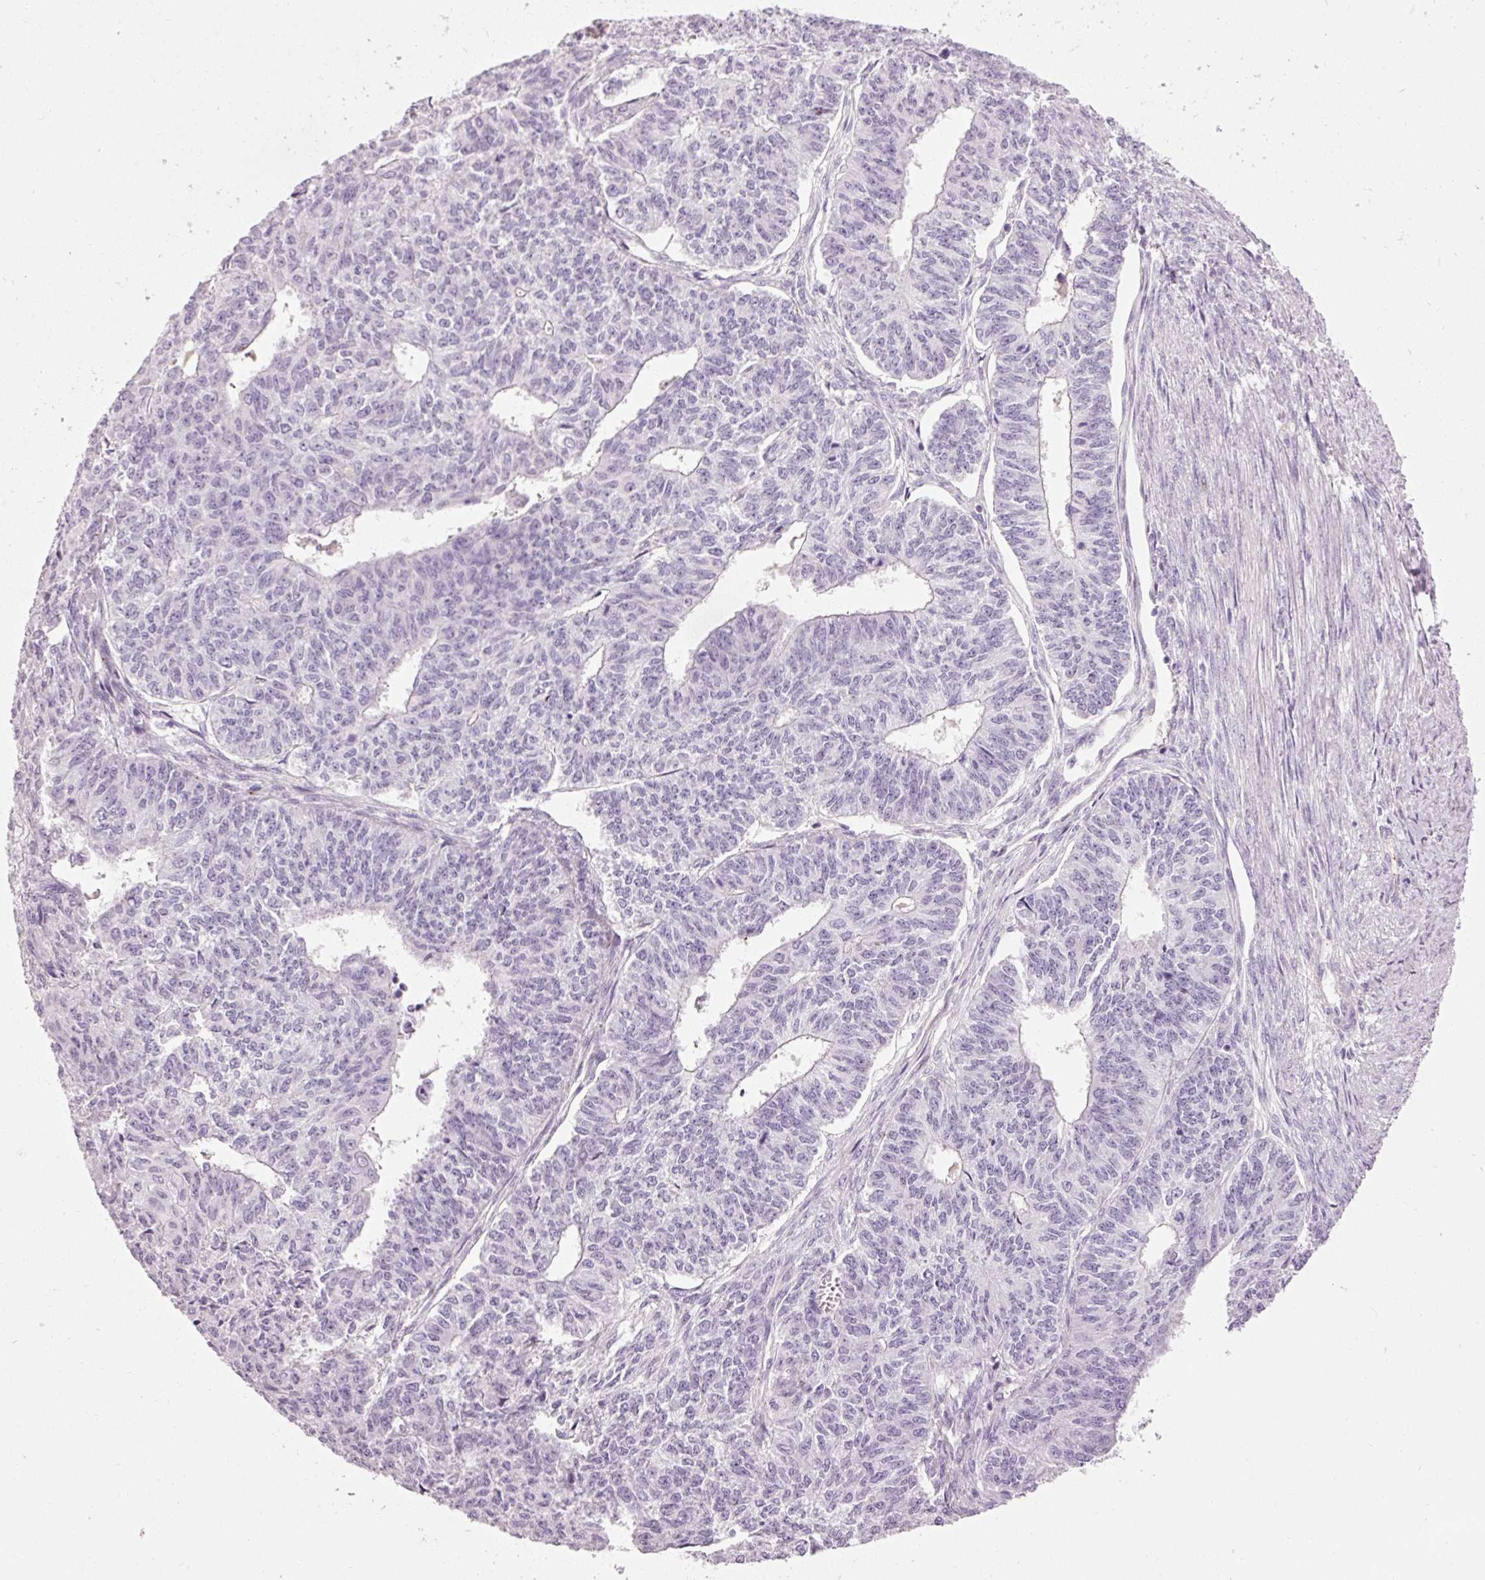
{"staining": {"intensity": "negative", "quantity": "none", "location": "none"}, "tissue": "endometrial cancer", "cell_type": "Tumor cells", "image_type": "cancer", "snomed": [{"axis": "morphology", "description": "Adenocarcinoma, NOS"}, {"axis": "topography", "description": "Endometrium"}], "caption": "Tumor cells are negative for brown protein staining in endometrial cancer (adenocarcinoma).", "gene": "MUC5AC", "patient": {"sex": "female", "age": 32}}